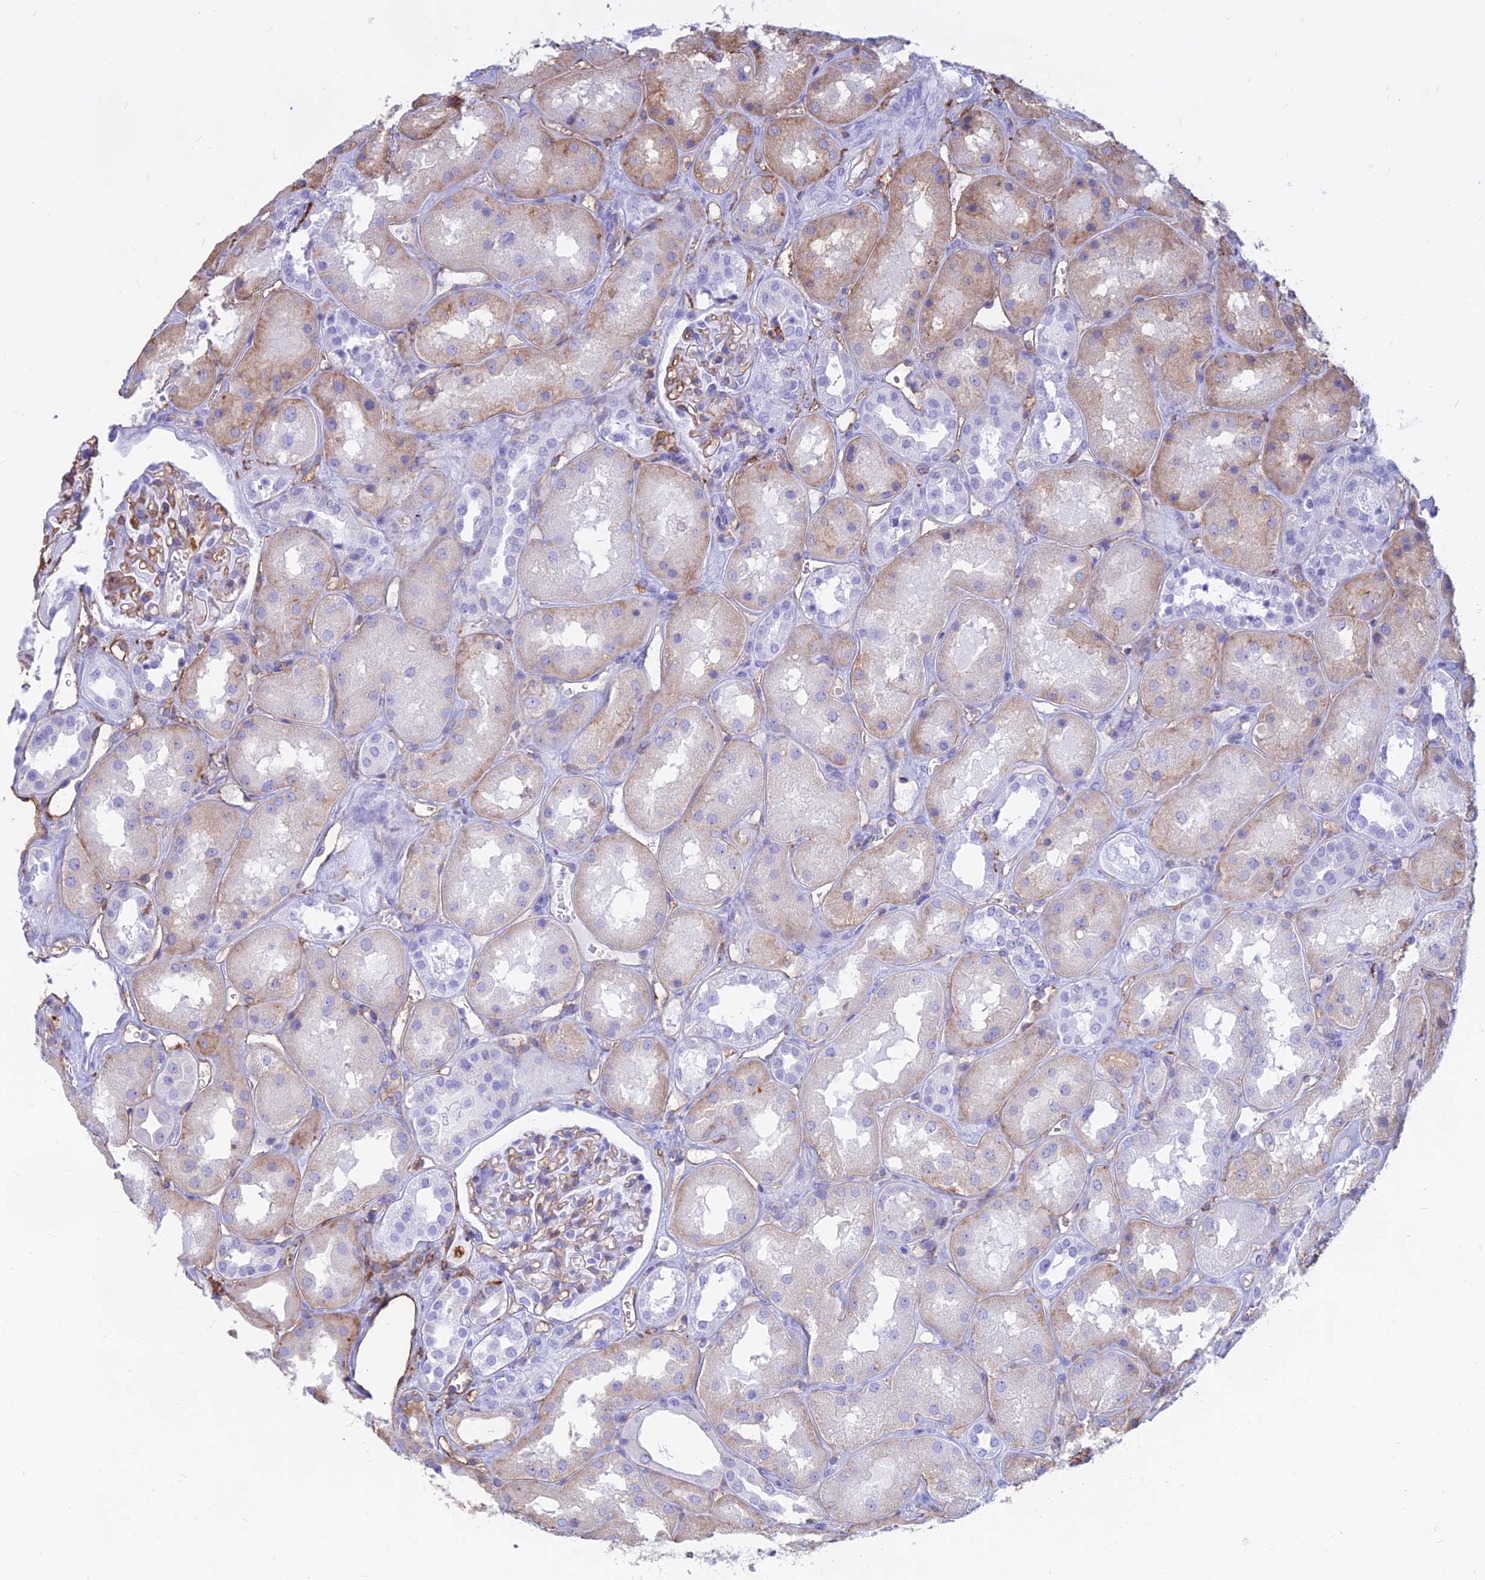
{"staining": {"intensity": "weak", "quantity": "<25%", "location": "cytoplasmic/membranous"}, "tissue": "kidney", "cell_type": "Cells in glomeruli", "image_type": "normal", "snomed": [{"axis": "morphology", "description": "Normal tissue, NOS"}, {"axis": "topography", "description": "Kidney"}], "caption": "The photomicrograph shows no staining of cells in glomeruli in unremarkable kidney. (Stains: DAB (3,3'-diaminobenzidine) IHC with hematoxylin counter stain, Microscopy: brightfield microscopy at high magnification).", "gene": "HLA", "patient": {"sex": "male", "age": 70}}